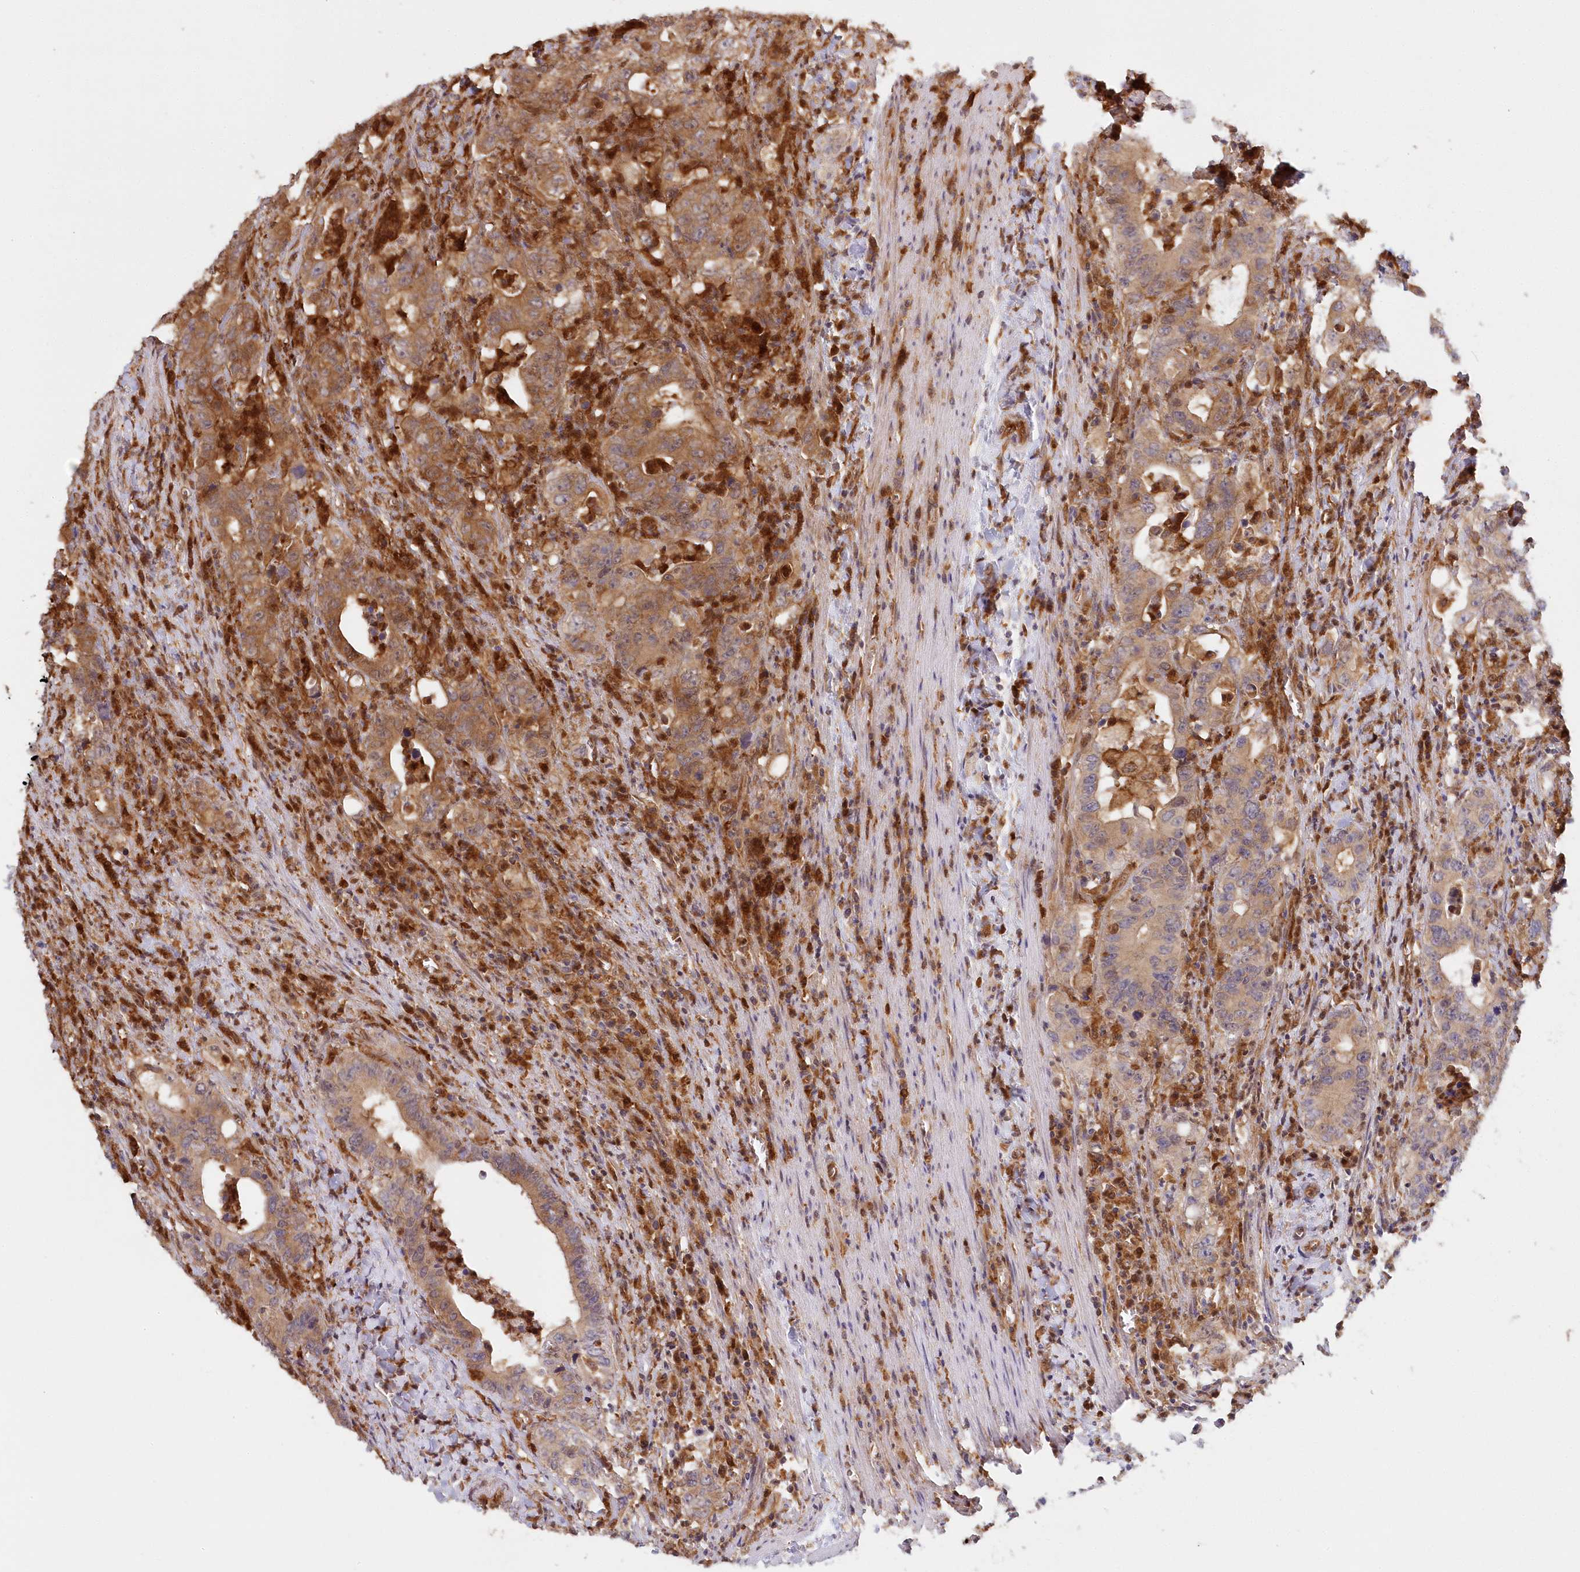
{"staining": {"intensity": "moderate", "quantity": ">75%", "location": "cytoplasmic/membranous"}, "tissue": "colorectal cancer", "cell_type": "Tumor cells", "image_type": "cancer", "snomed": [{"axis": "morphology", "description": "Adenocarcinoma, NOS"}, {"axis": "topography", "description": "Colon"}], "caption": "A micrograph showing moderate cytoplasmic/membranous staining in approximately >75% of tumor cells in colorectal cancer, as visualized by brown immunohistochemical staining.", "gene": "GBE1", "patient": {"sex": "female", "age": 75}}